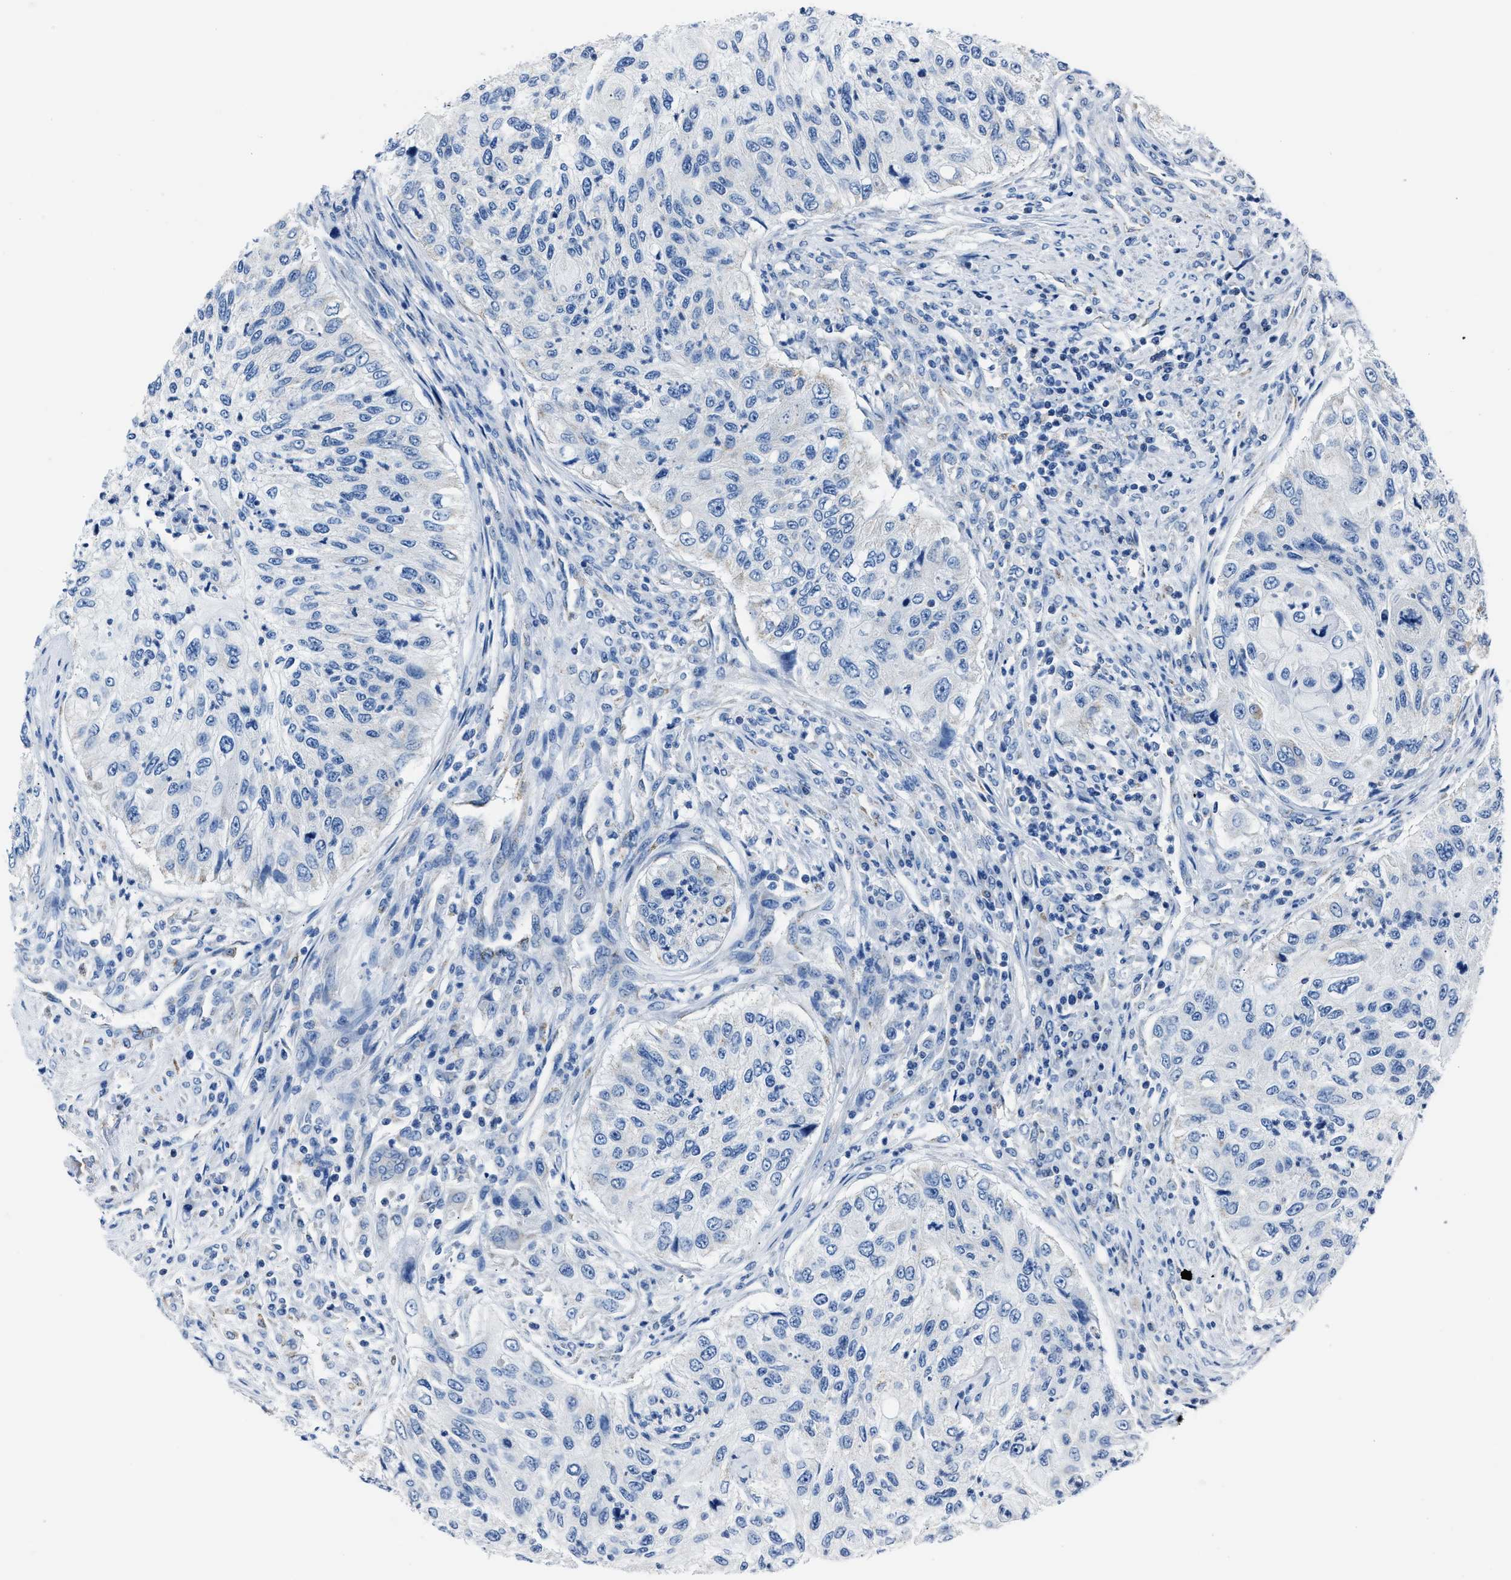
{"staining": {"intensity": "negative", "quantity": "none", "location": "none"}, "tissue": "urothelial cancer", "cell_type": "Tumor cells", "image_type": "cancer", "snomed": [{"axis": "morphology", "description": "Urothelial carcinoma, High grade"}, {"axis": "topography", "description": "Urinary bladder"}], "caption": "High-grade urothelial carcinoma was stained to show a protein in brown. There is no significant expression in tumor cells.", "gene": "AMACR", "patient": {"sex": "female", "age": 60}}